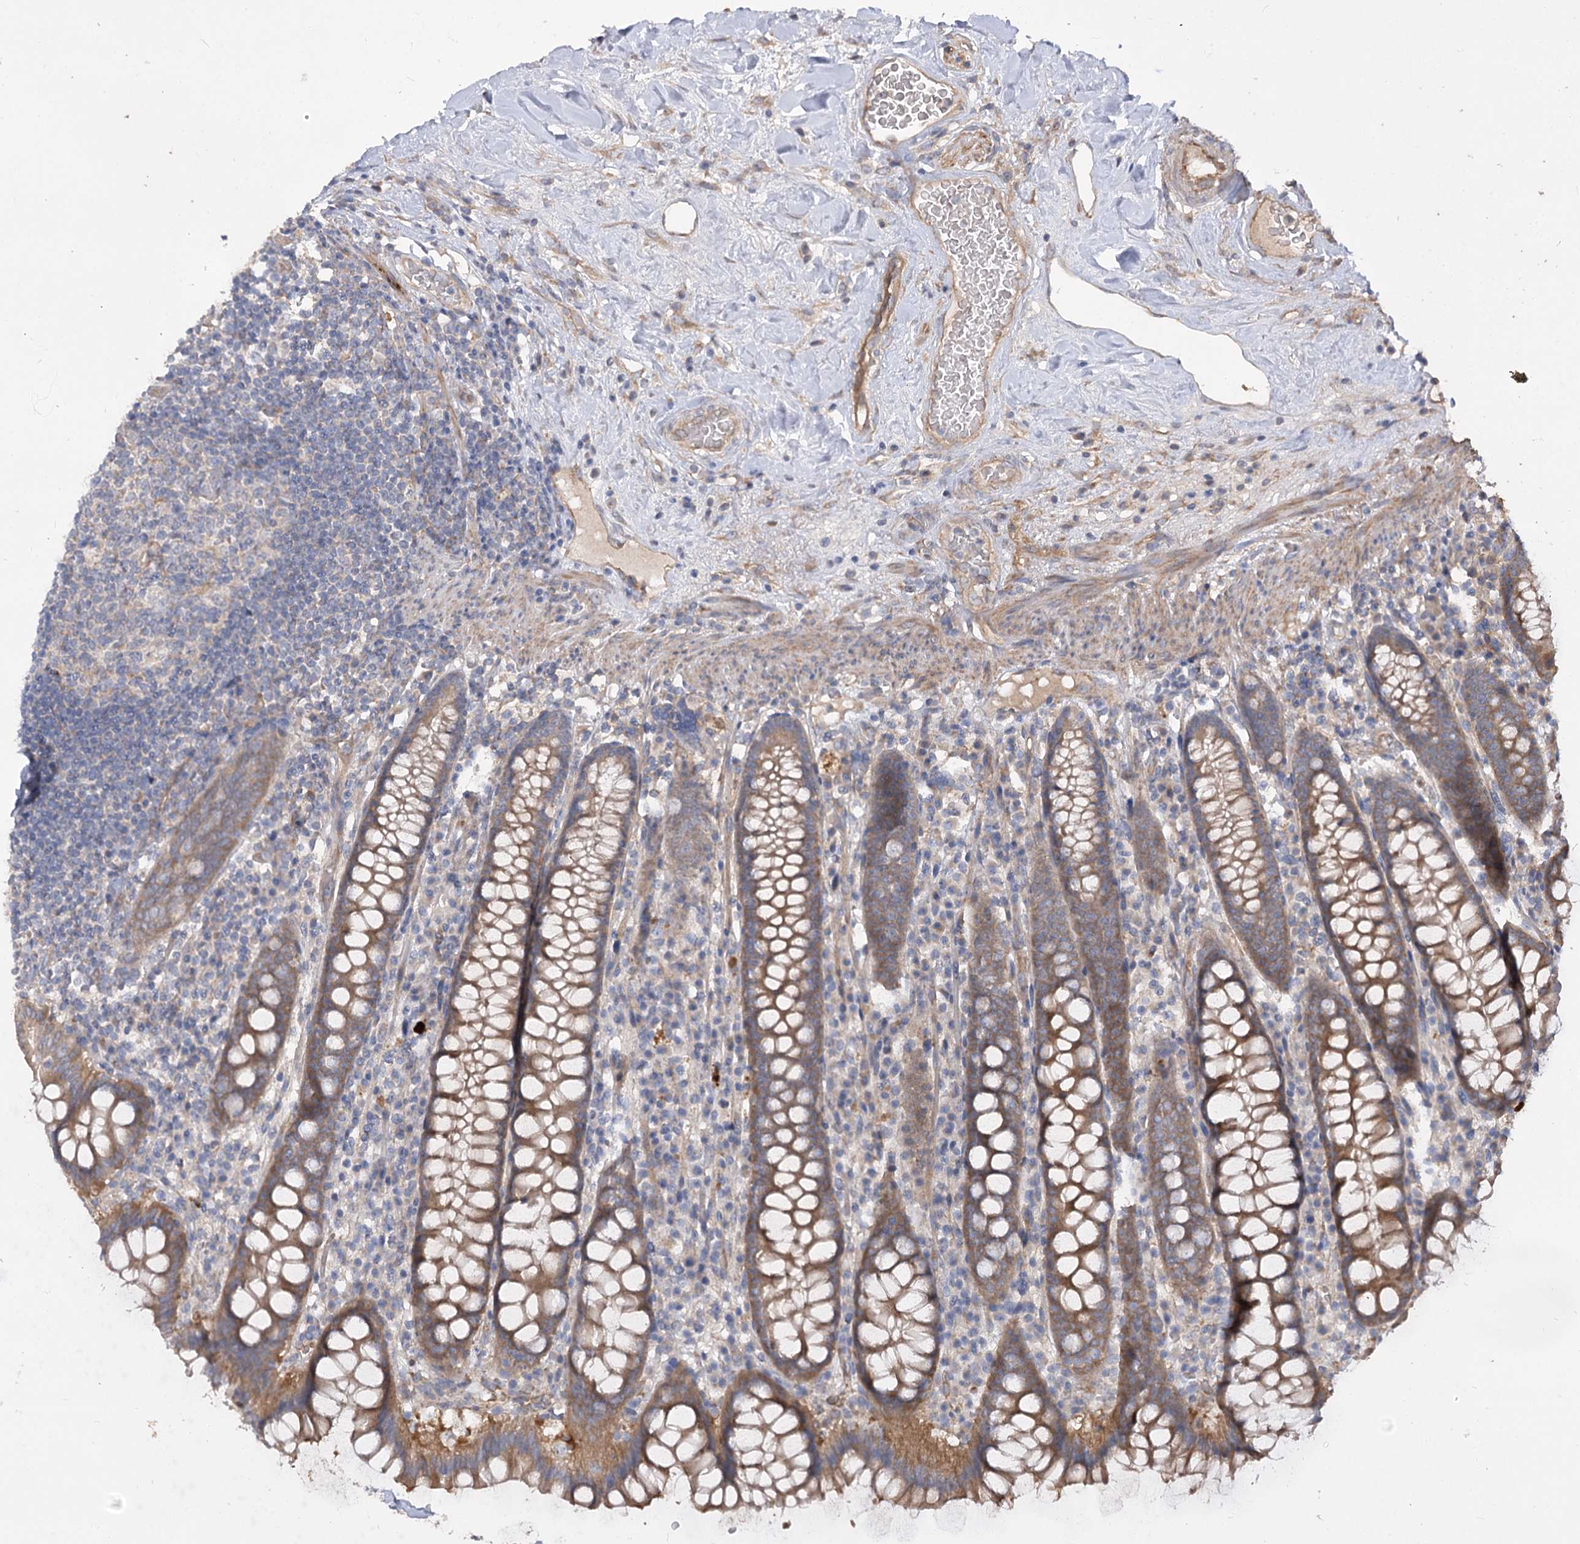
{"staining": {"intensity": "moderate", "quantity": ">75%", "location": "cytoplasmic/membranous"}, "tissue": "colon", "cell_type": "Endothelial cells", "image_type": "normal", "snomed": [{"axis": "morphology", "description": "Normal tissue, NOS"}, {"axis": "topography", "description": "Colon"}], "caption": "Protein expression by immunohistochemistry (IHC) demonstrates moderate cytoplasmic/membranous staining in about >75% of endothelial cells in benign colon.", "gene": "RIN2", "patient": {"sex": "female", "age": 79}}